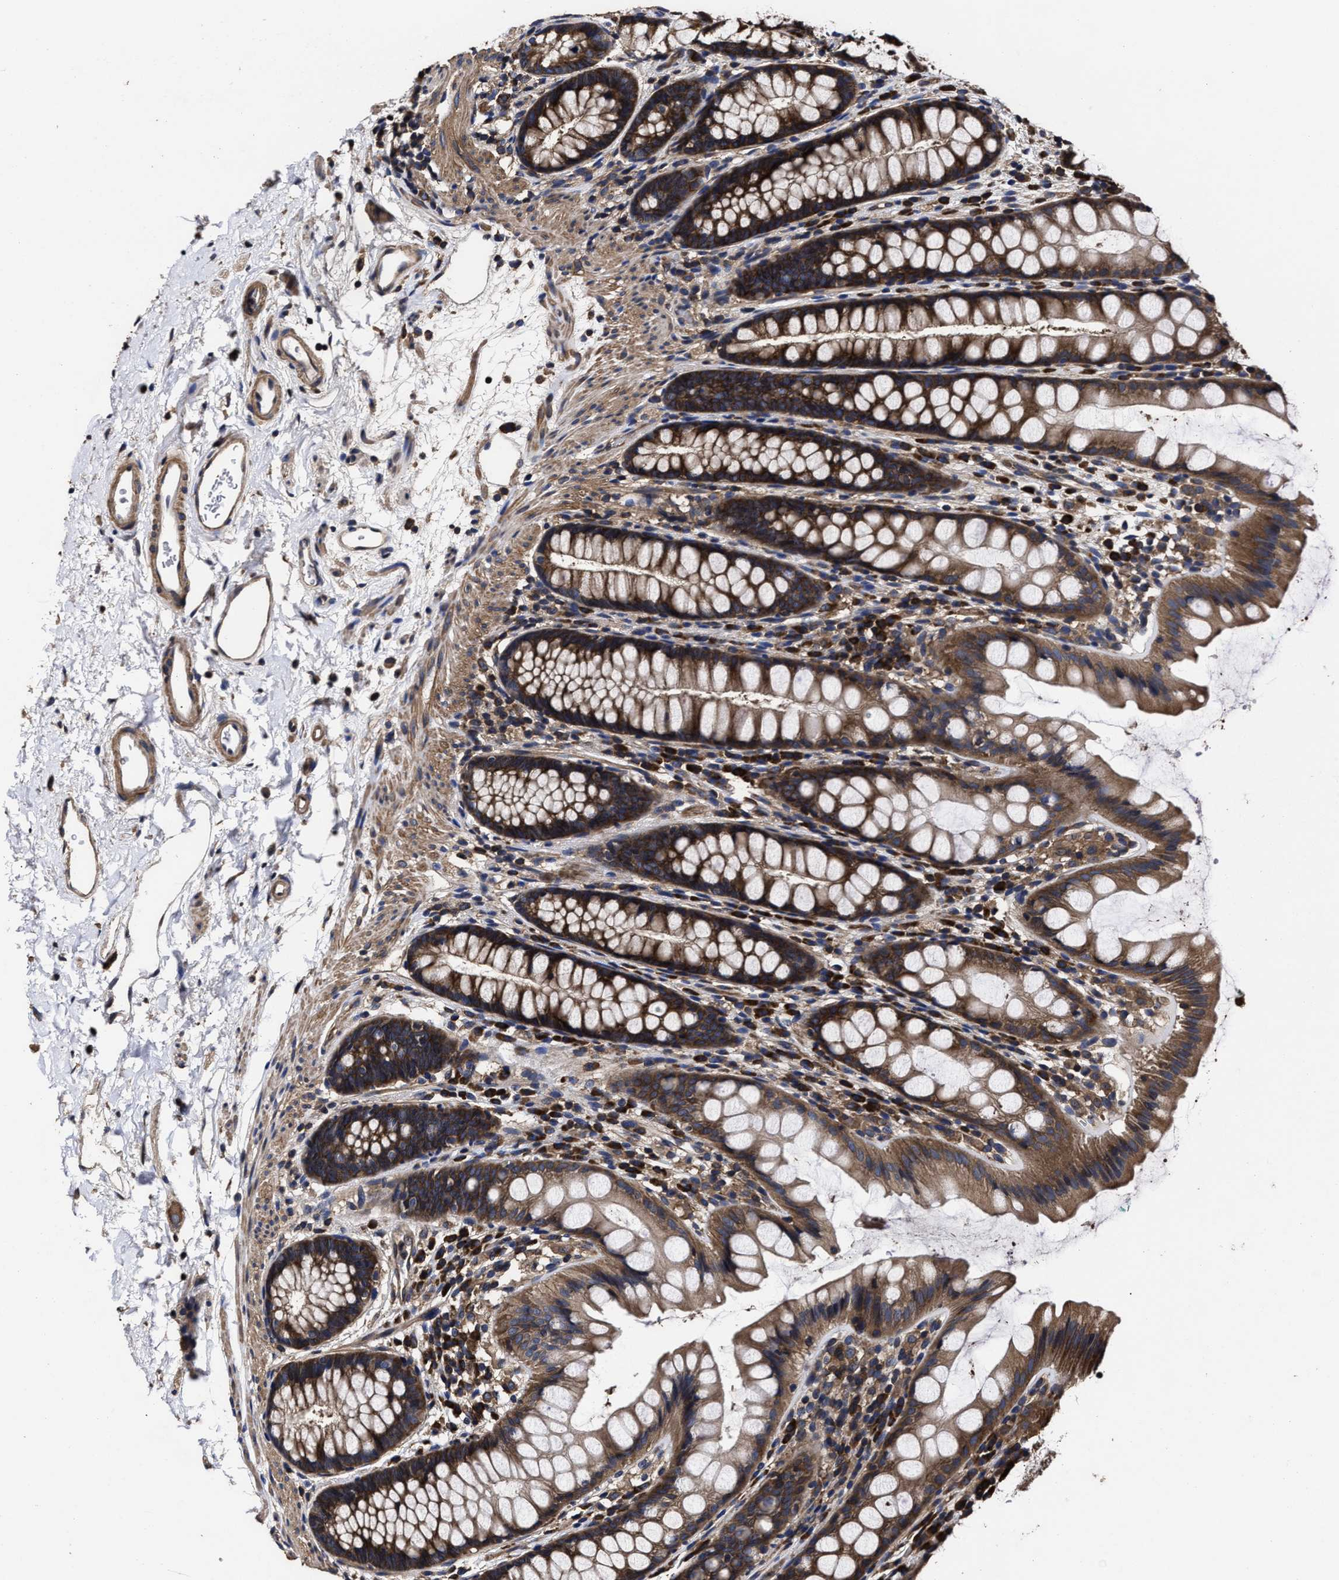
{"staining": {"intensity": "strong", "quantity": ">75%", "location": "cytoplasmic/membranous"}, "tissue": "rectum", "cell_type": "Glandular cells", "image_type": "normal", "snomed": [{"axis": "morphology", "description": "Normal tissue, NOS"}, {"axis": "topography", "description": "Rectum"}], "caption": "Glandular cells display high levels of strong cytoplasmic/membranous expression in approximately >75% of cells in benign human rectum. The staining was performed using DAB (3,3'-diaminobenzidine), with brown indicating positive protein expression. Nuclei are stained blue with hematoxylin.", "gene": "AVEN", "patient": {"sex": "female", "age": 65}}